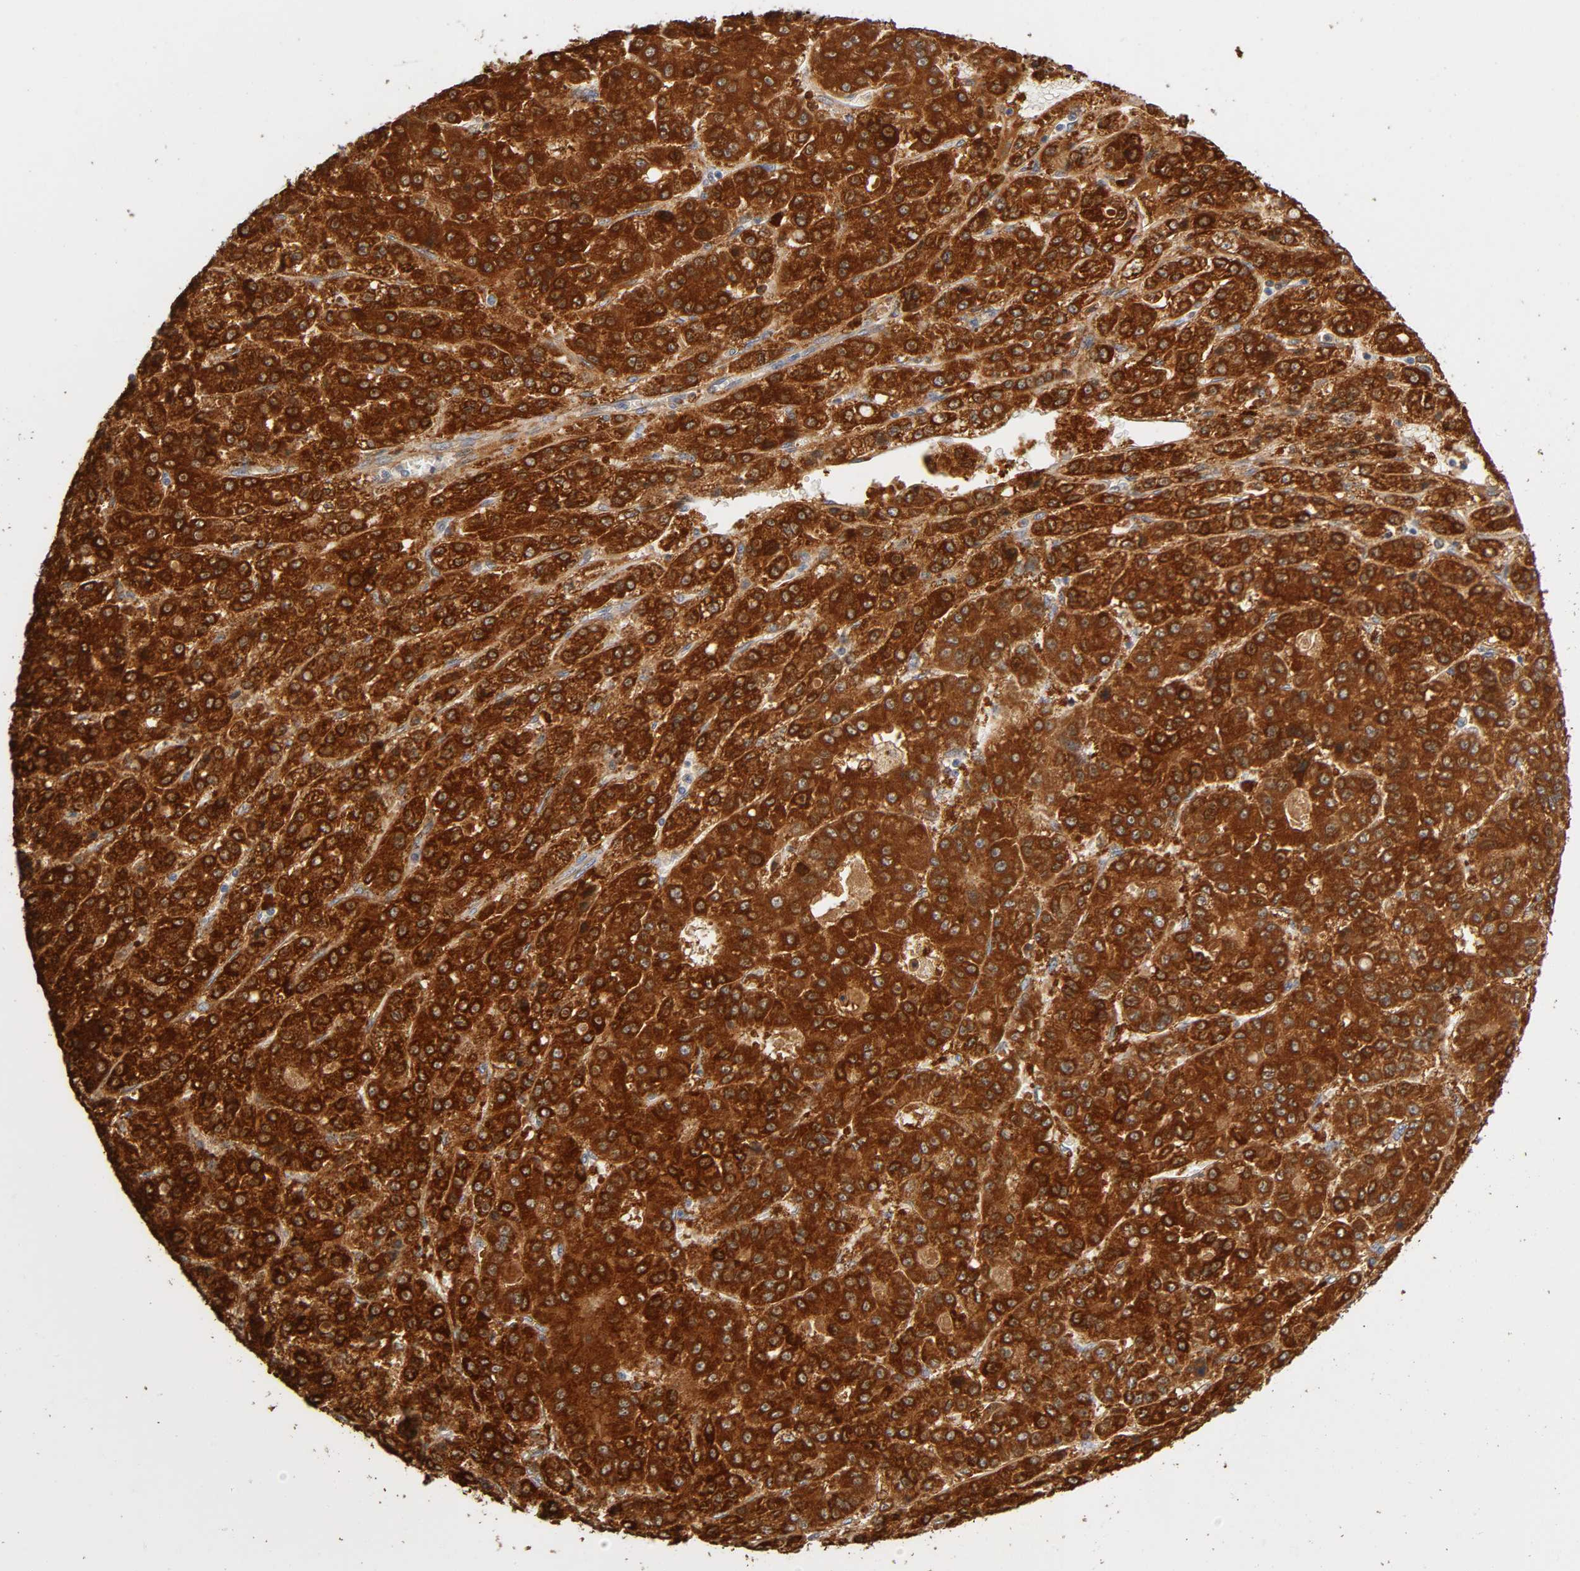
{"staining": {"intensity": "strong", "quantity": ">75%", "location": "cytoplasmic/membranous,nuclear"}, "tissue": "liver cancer", "cell_type": "Tumor cells", "image_type": "cancer", "snomed": [{"axis": "morphology", "description": "Carcinoma, Hepatocellular, NOS"}, {"axis": "topography", "description": "Liver"}], "caption": "This histopathology image demonstrates immunohistochemistry staining of liver cancer (hepatocellular carcinoma), with high strong cytoplasmic/membranous and nuclear positivity in about >75% of tumor cells.", "gene": "ISG15", "patient": {"sex": "male", "age": 70}}